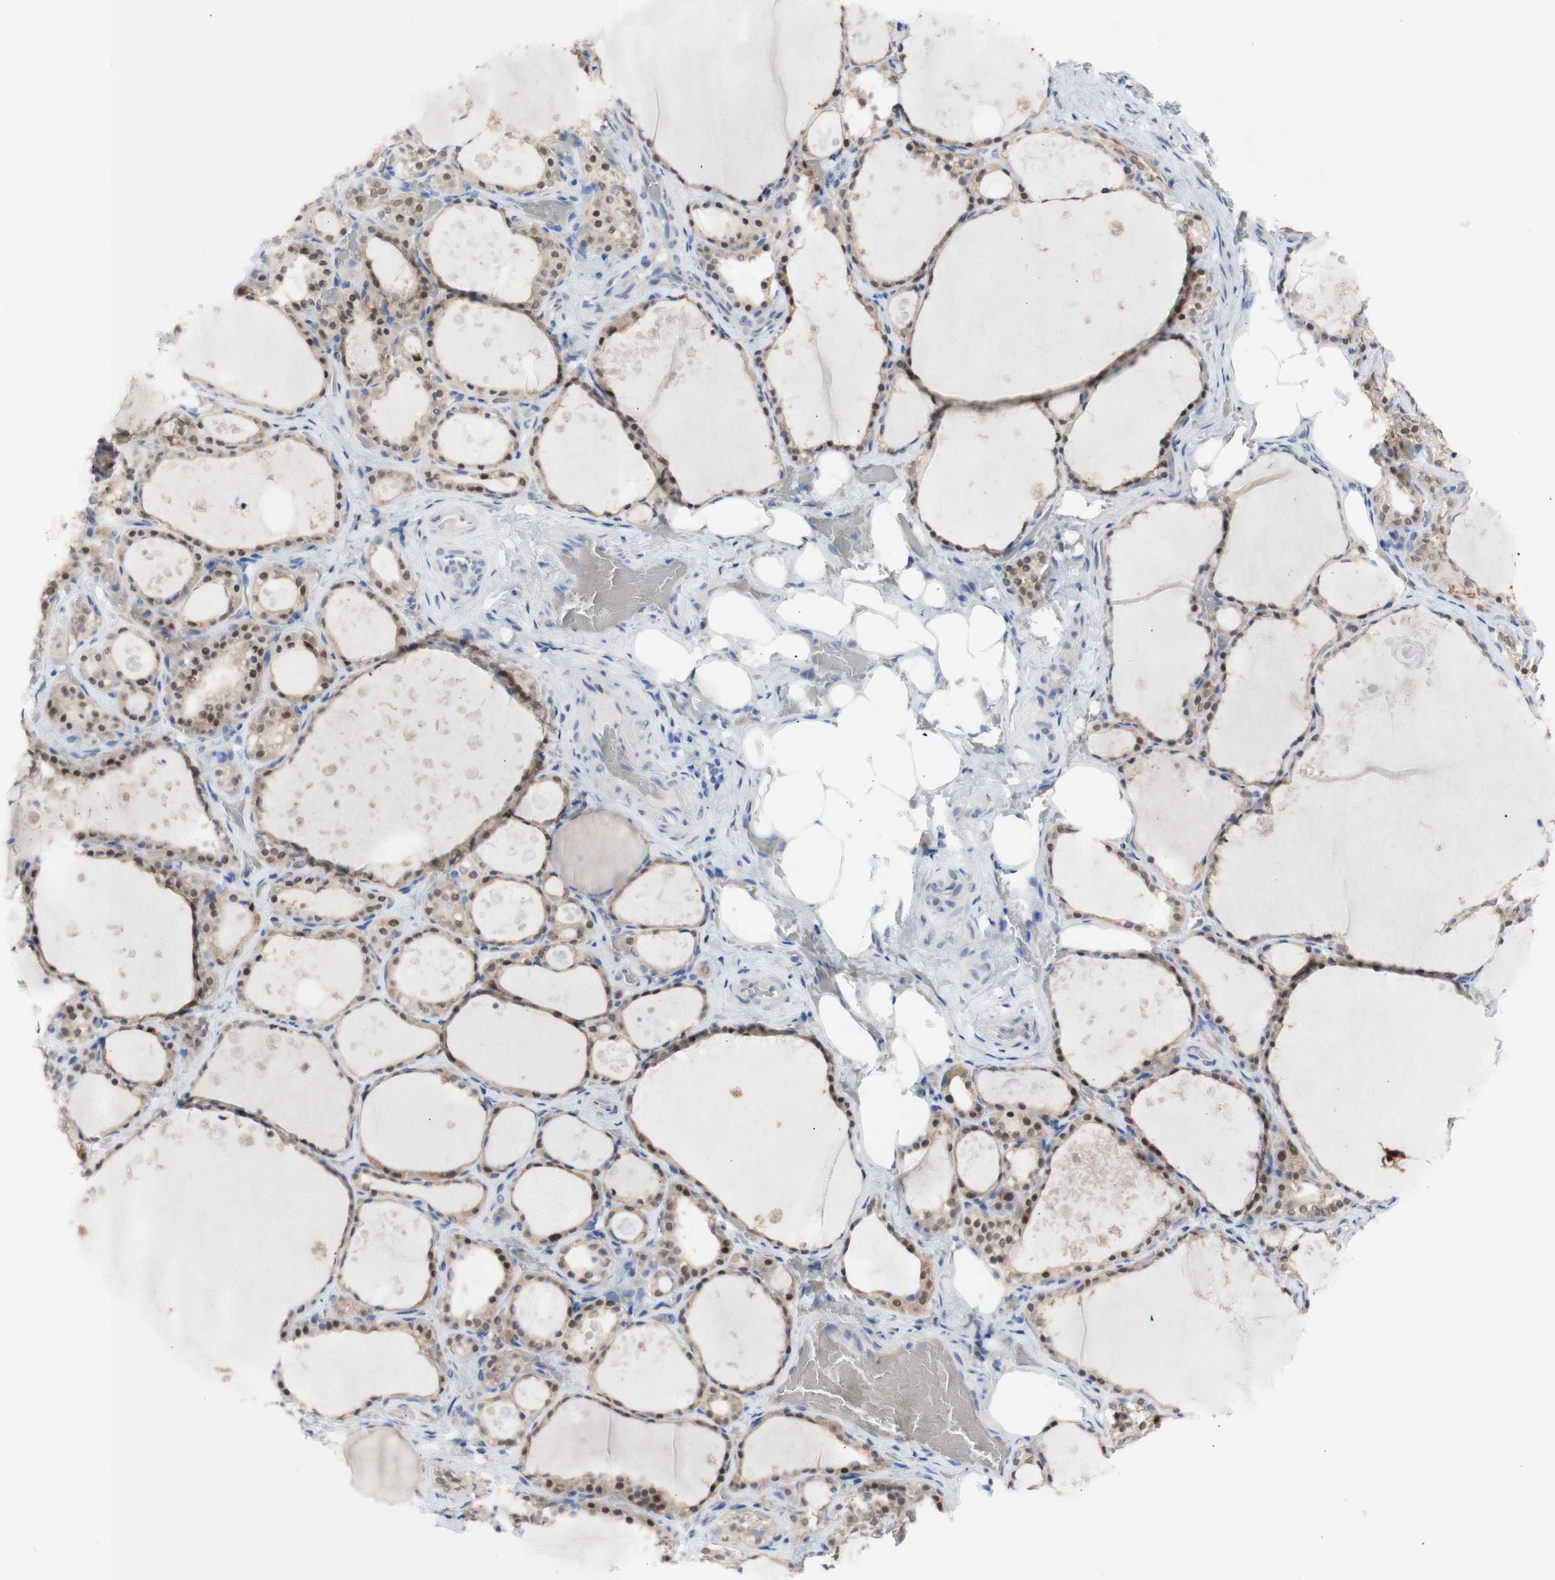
{"staining": {"intensity": "moderate", "quantity": "25%-75%", "location": "cytoplasmic/membranous,nuclear"}, "tissue": "thyroid gland", "cell_type": "Glandular cells", "image_type": "normal", "snomed": [{"axis": "morphology", "description": "Normal tissue, NOS"}, {"axis": "topography", "description": "Thyroid gland"}], "caption": "Normal thyroid gland displays moderate cytoplasmic/membranous,nuclear staining in approximately 25%-75% of glandular cells, visualized by immunohistochemistry.", "gene": "PRMT5", "patient": {"sex": "male", "age": 61}}